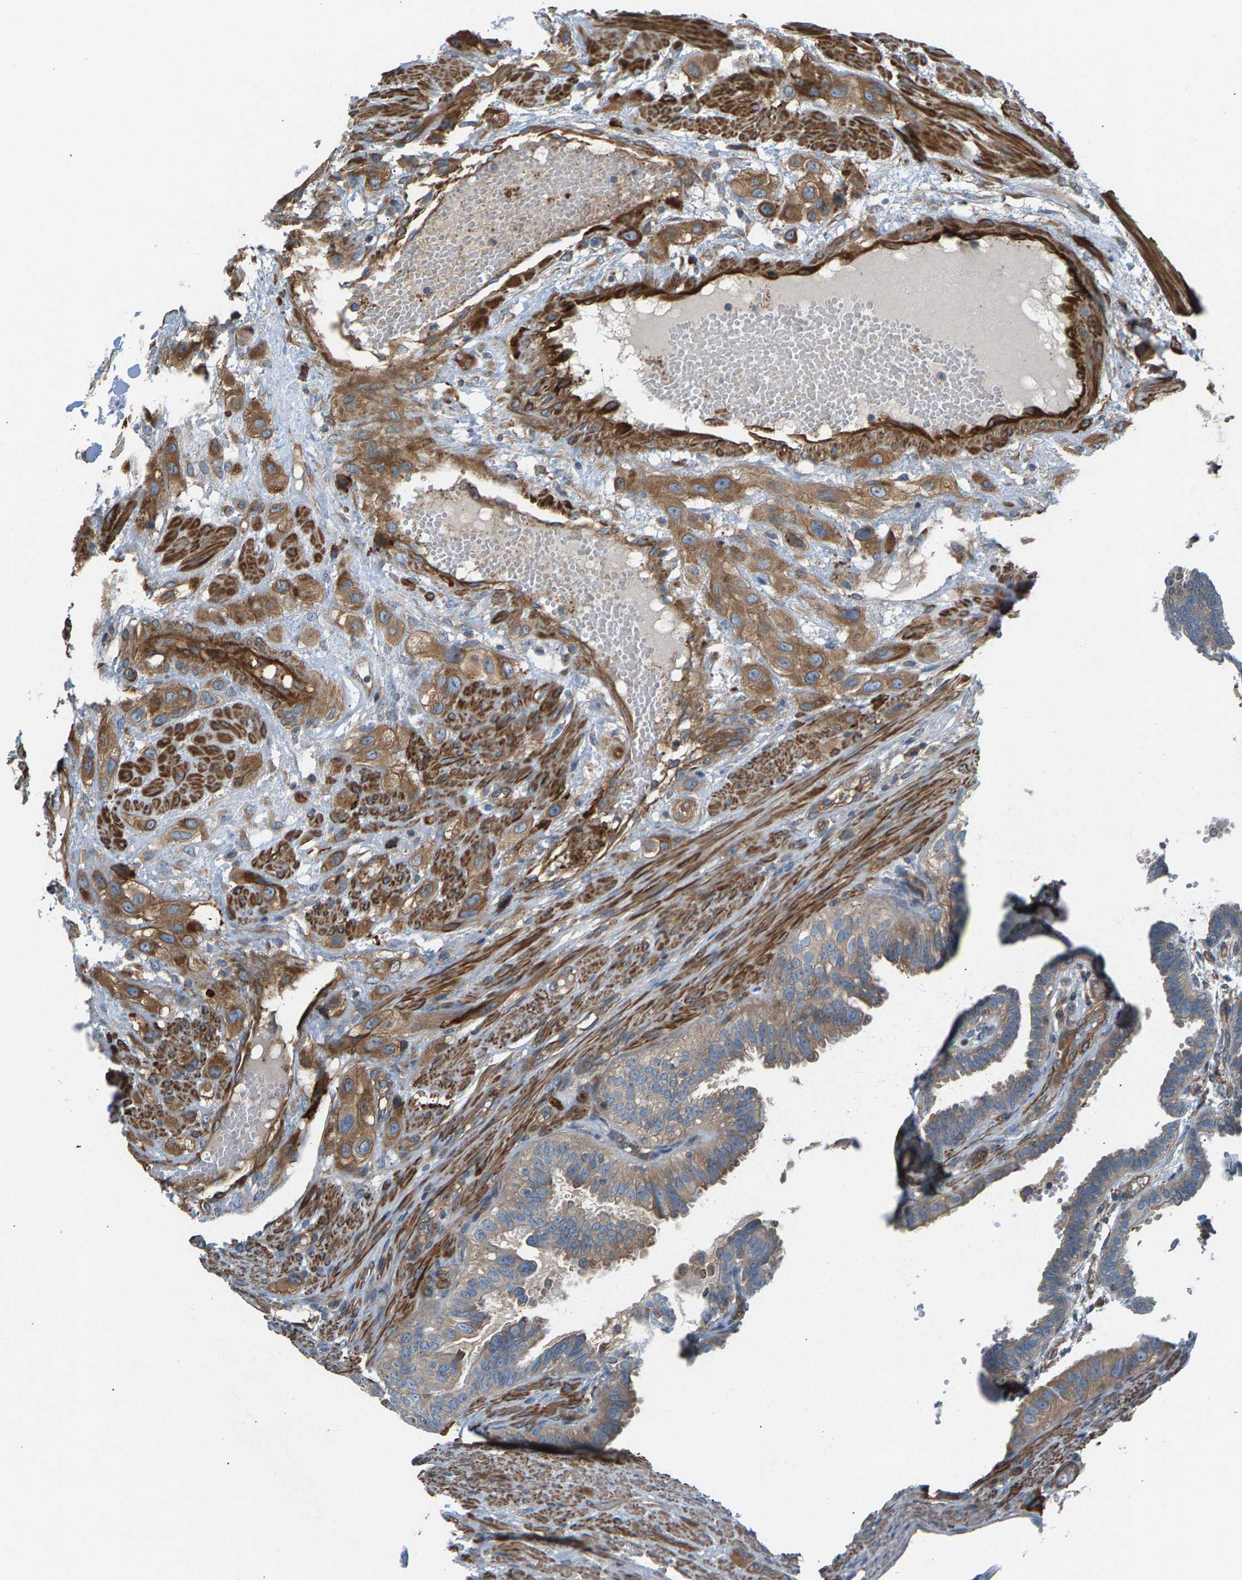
{"staining": {"intensity": "weak", "quantity": ">75%", "location": "cytoplasmic/membranous"}, "tissue": "fallopian tube", "cell_type": "Glandular cells", "image_type": "normal", "snomed": [{"axis": "morphology", "description": "Normal tissue, NOS"}, {"axis": "topography", "description": "Fallopian tube"}, {"axis": "topography", "description": "Placenta"}], "caption": "The histopathology image displays immunohistochemical staining of benign fallopian tube. There is weak cytoplasmic/membranous staining is appreciated in about >75% of glandular cells.", "gene": "PDCL", "patient": {"sex": "female", "age": 34}}